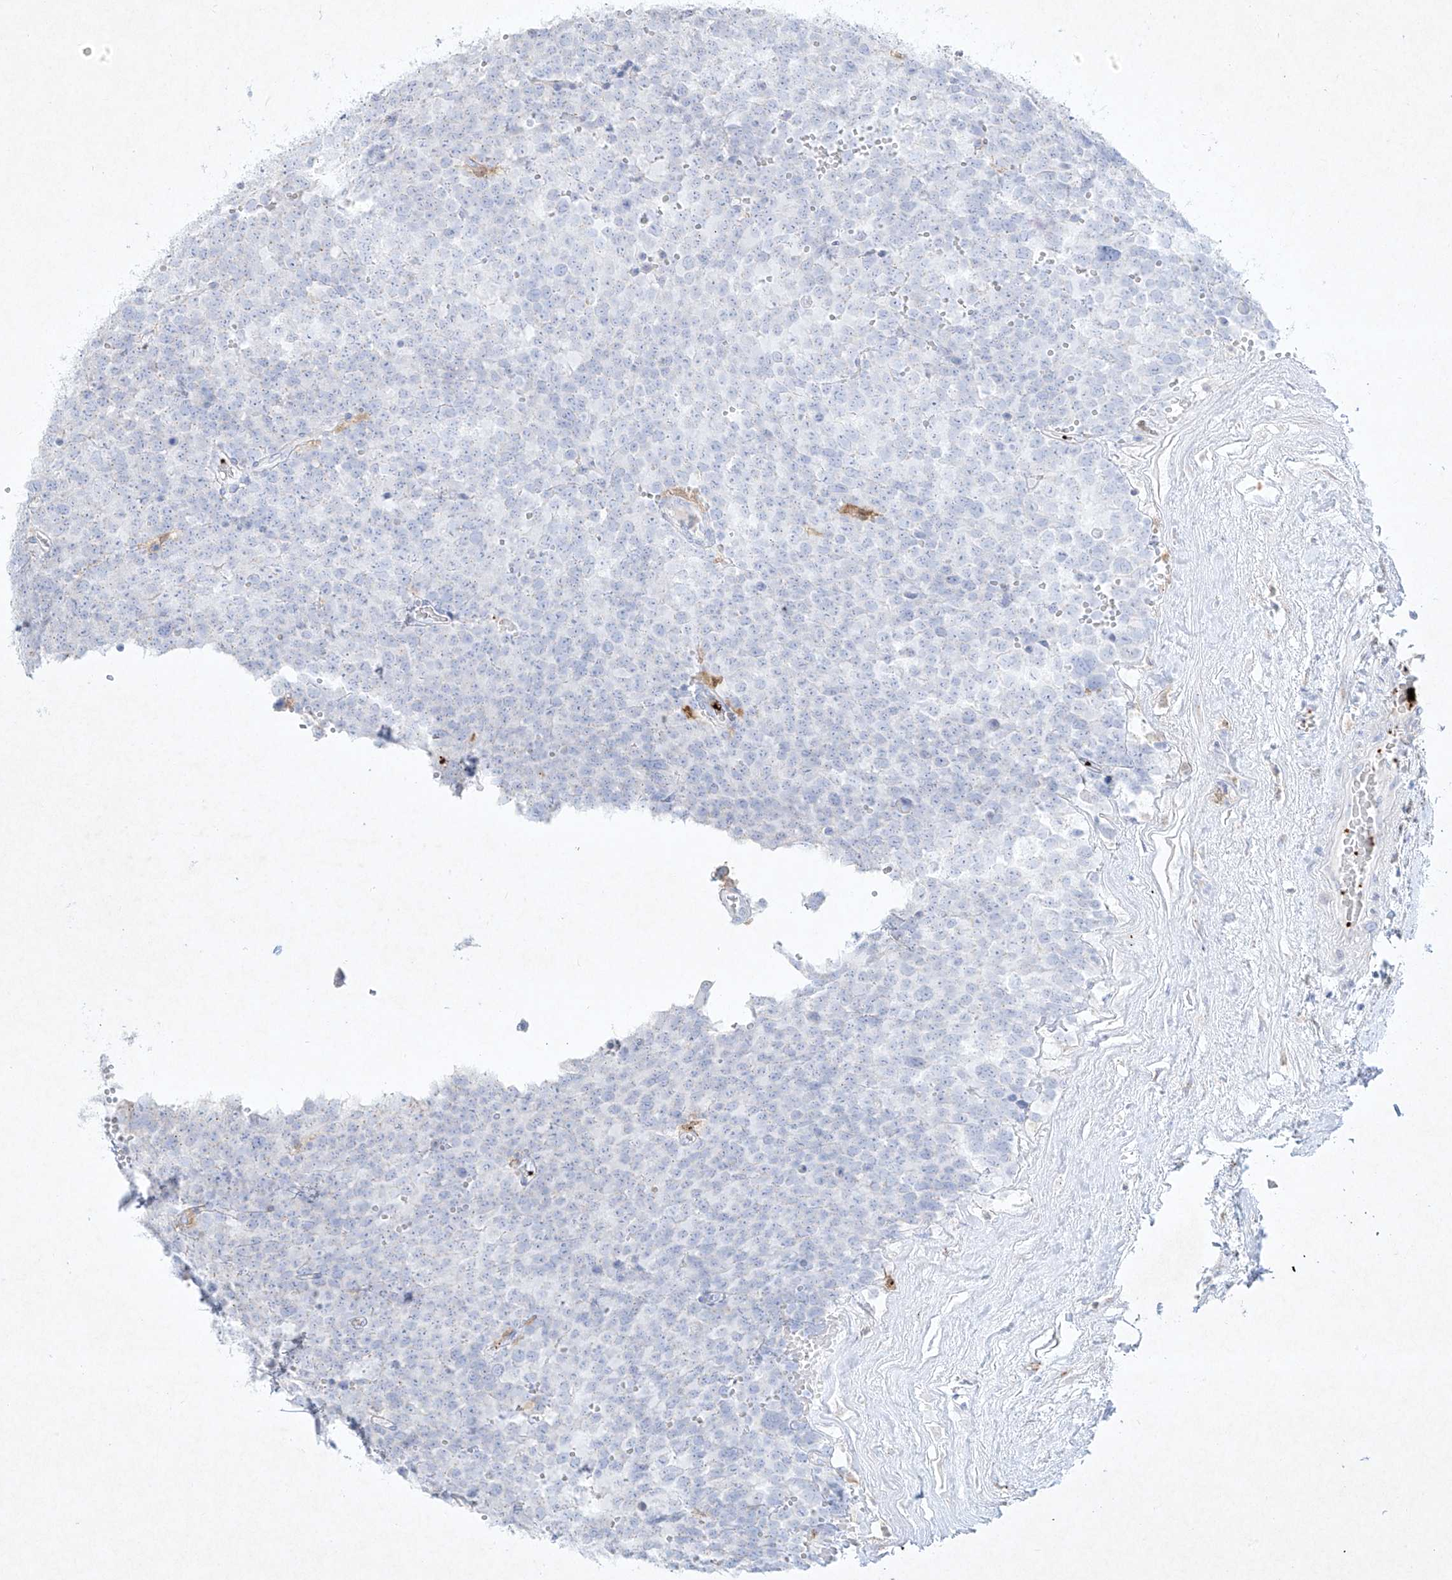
{"staining": {"intensity": "negative", "quantity": "none", "location": "none"}, "tissue": "testis cancer", "cell_type": "Tumor cells", "image_type": "cancer", "snomed": [{"axis": "morphology", "description": "Seminoma, NOS"}, {"axis": "topography", "description": "Testis"}], "caption": "Human testis cancer (seminoma) stained for a protein using IHC demonstrates no positivity in tumor cells.", "gene": "PLEK", "patient": {"sex": "male", "age": 71}}